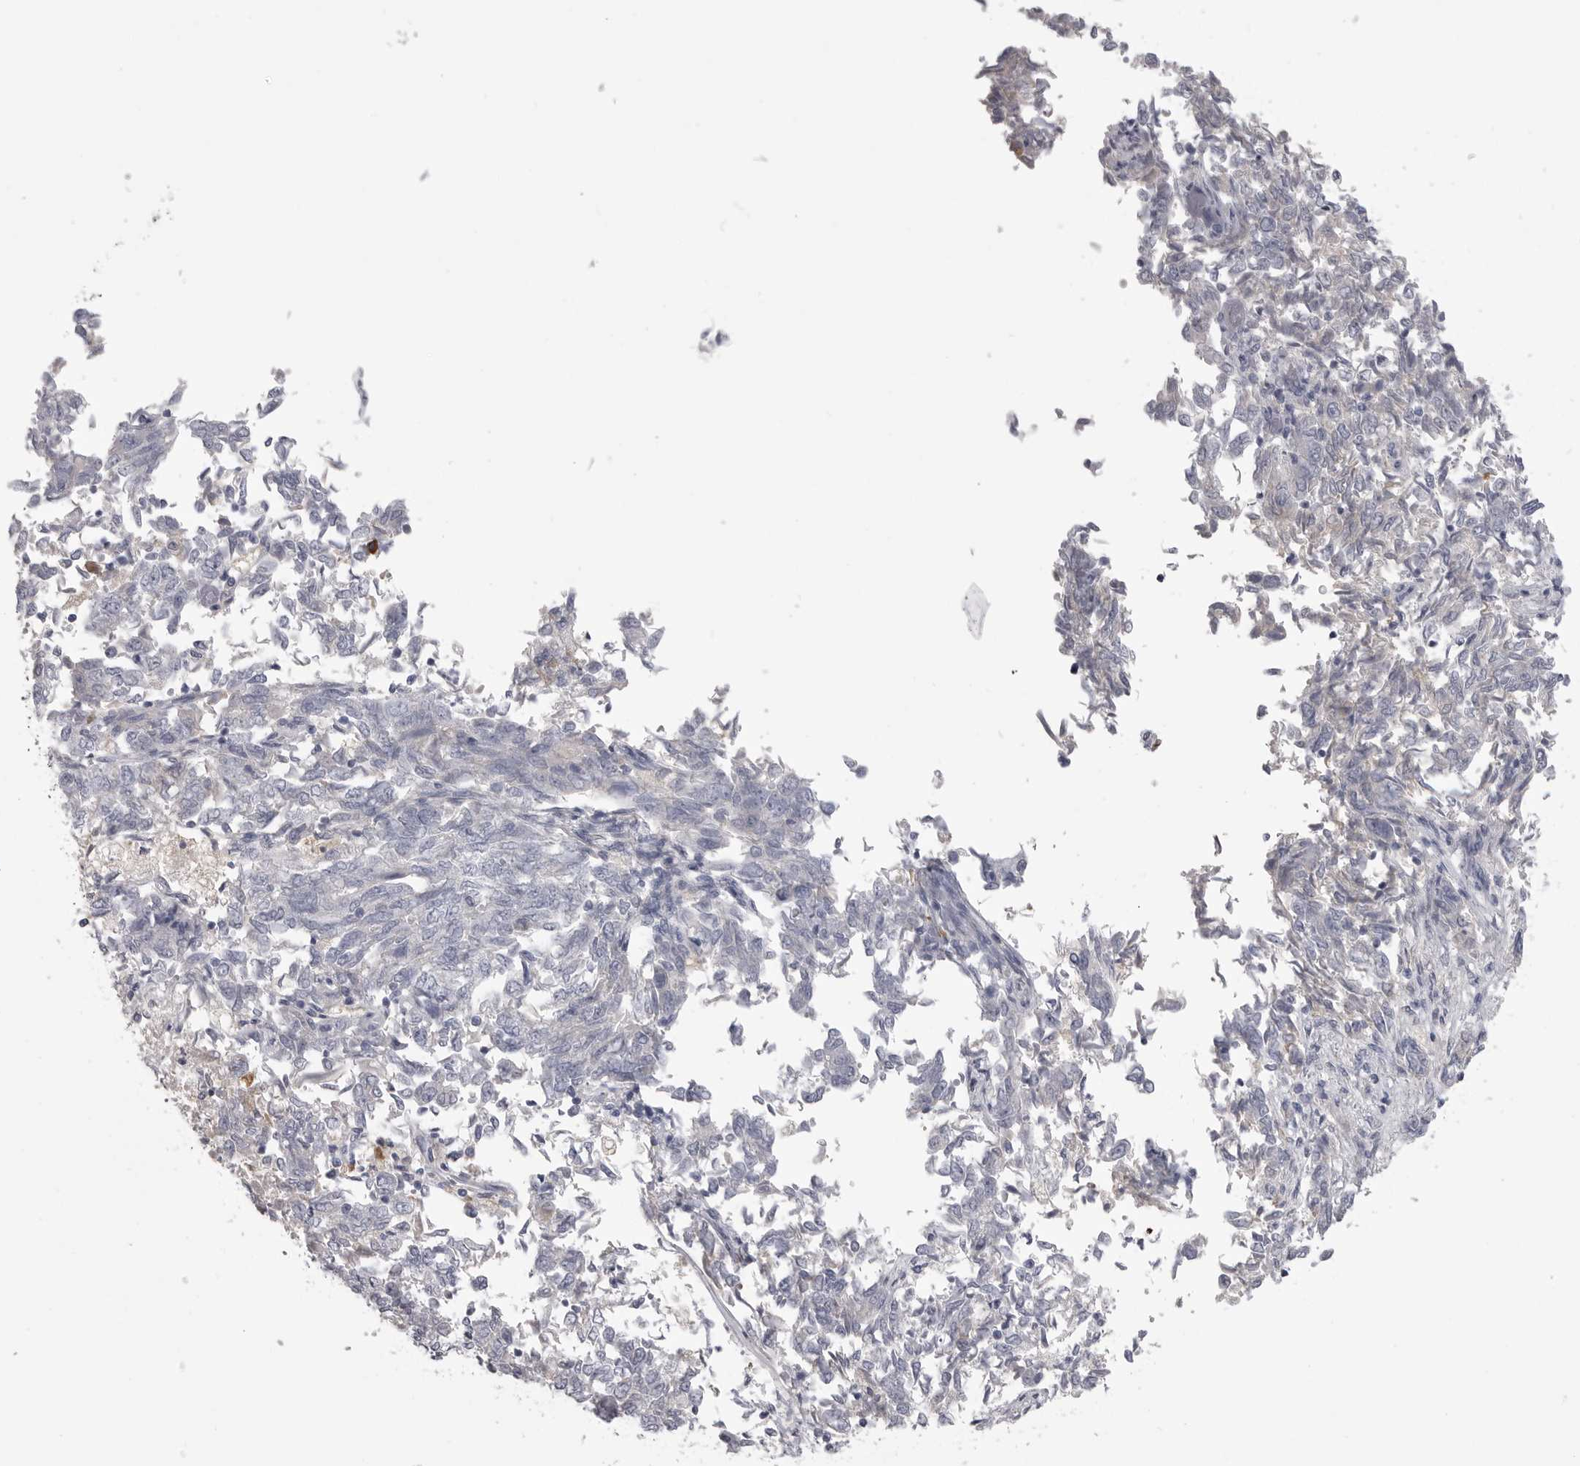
{"staining": {"intensity": "negative", "quantity": "none", "location": "none"}, "tissue": "endometrial cancer", "cell_type": "Tumor cells", "image_type": "cancer", "snomed": [{"axis": "morphology", "description": "Adenocarcinoma, NOS"}, {"axis": "topography", "description": "Endometrium"}], "caption": "There is no significant staining in tumor cells of adenocarcinoma (endometrial).", "gene": "FKBP2", "patient": {"sex": "female", "age": 80}}